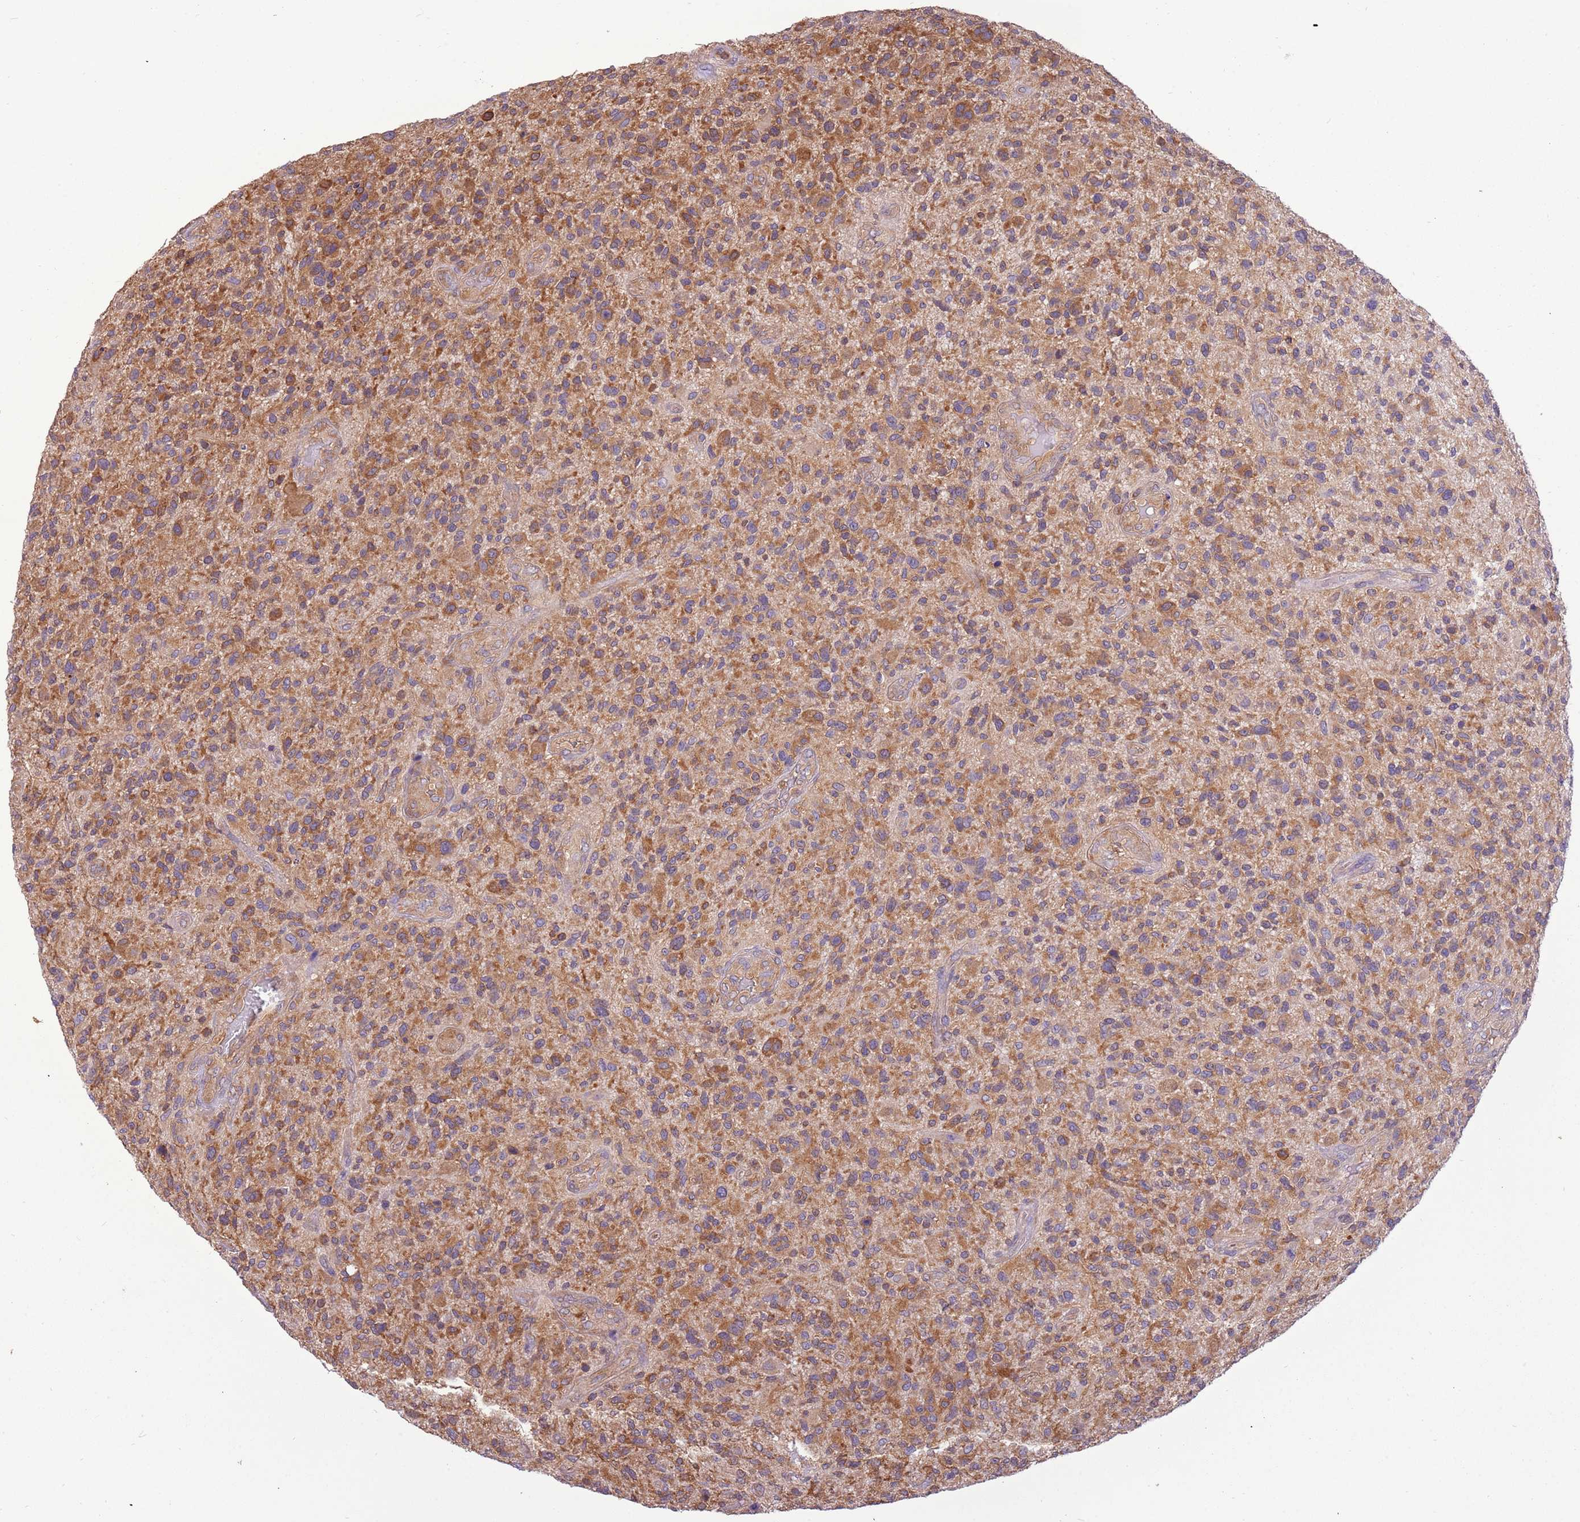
{"staining": {"intensity": "moderate", "quantity": ">75%", "location": "cytoplasmic/membranous"}, "tissue": "glioma", "cell_type": "Tumor cells", "image_type": "cancer", "snomed": [{"axis": "morphology", "description": "Glioma, malignant, High grade"}, {"axis": "topography", "description": "Brain"}], "caption": "Tumor cells exhibit medium levels of moderate cytoplasmic/membranous expression in approximately >75% of cells in human high-grade glioma (malignant).", "gene": "STIP1", "patient": {"sex": "male", "age": 47}}